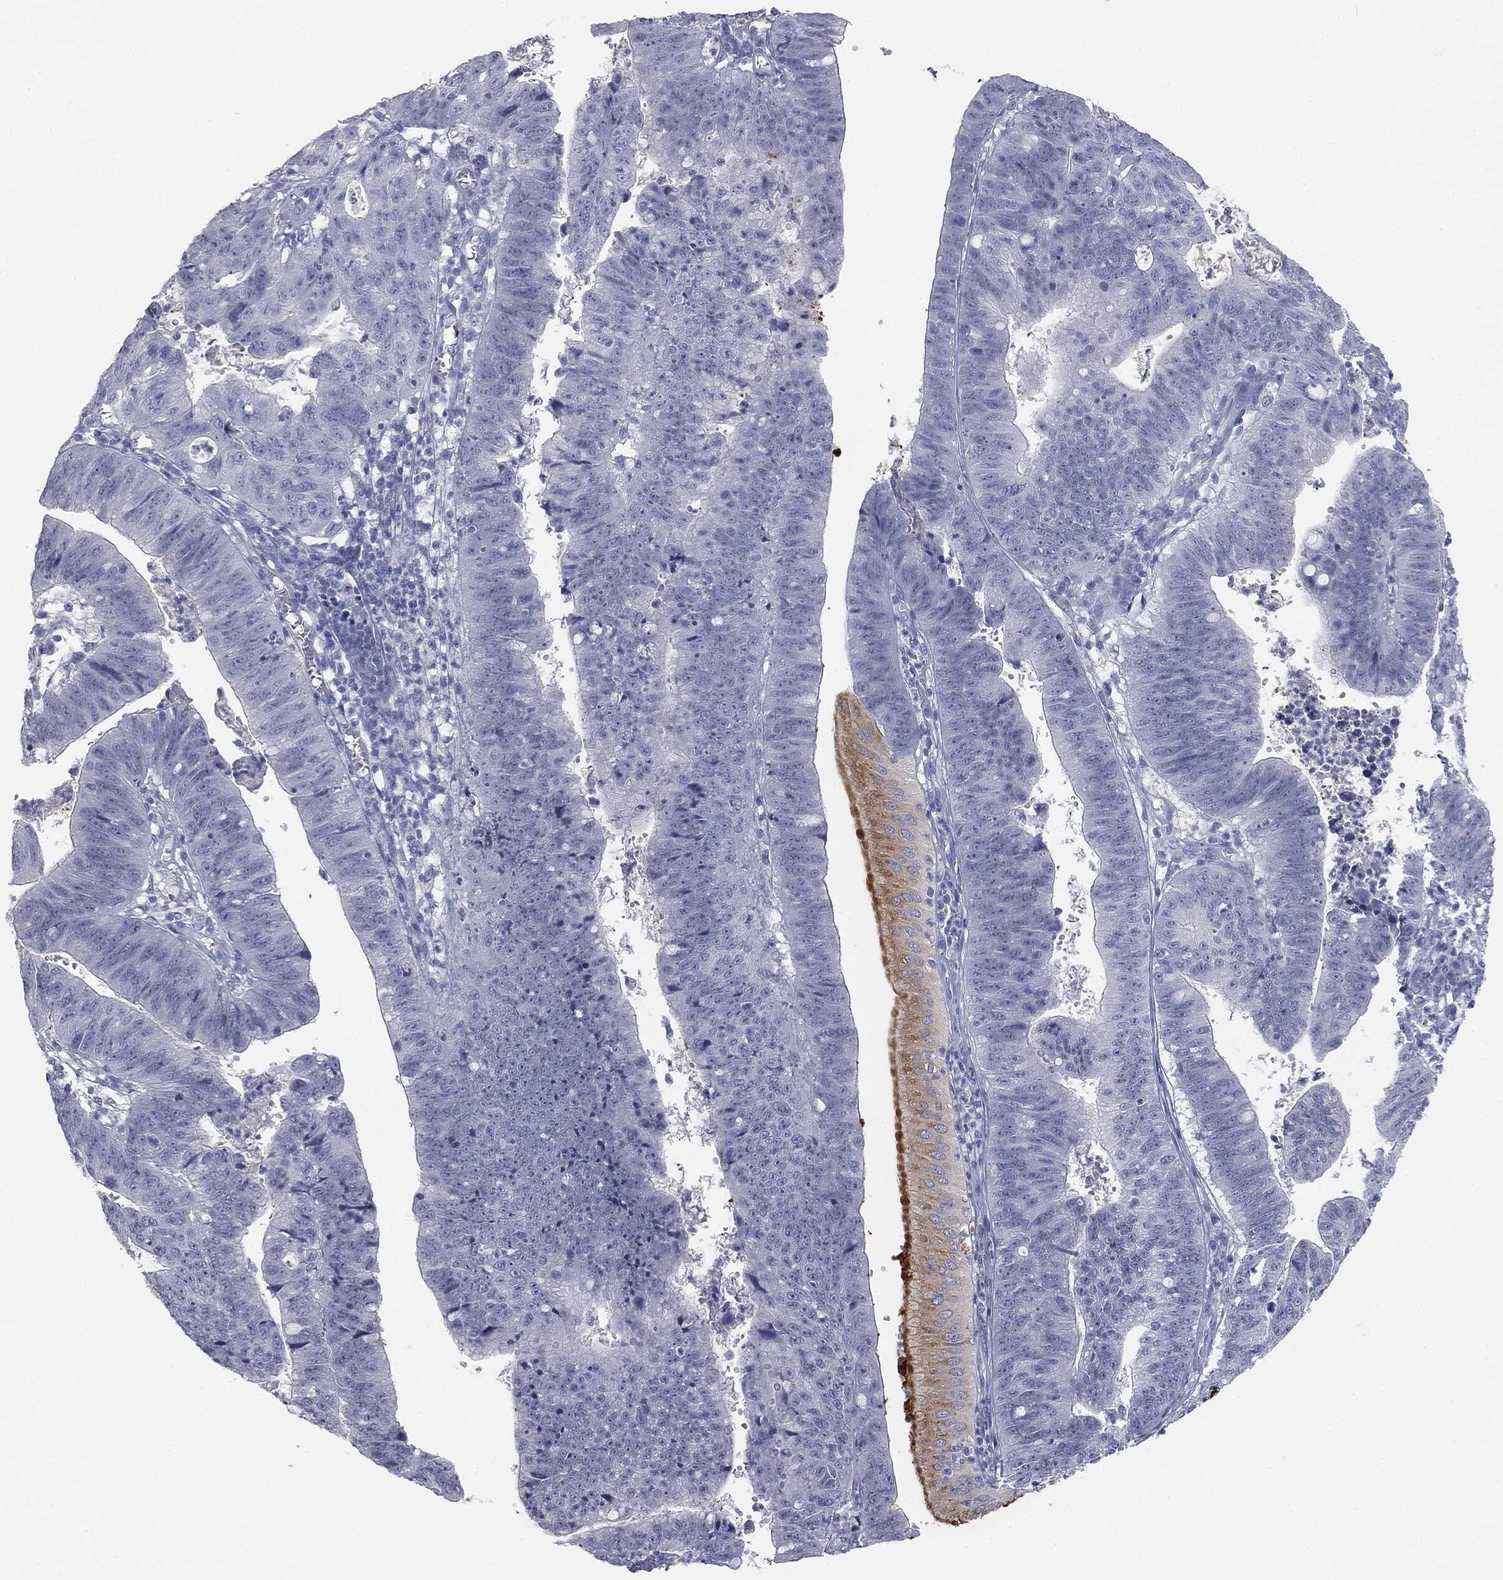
{"staining": {"intensity": "strong", "quantity": "<25%", "location": "cytoplasmic/membranous"}, "tissue": "stomach cancer", "cell_type": "Tumor cells", "image_type": "cancer", "snomed": [{"axis": "morphology", "description": "Adenocarcinoma, NOS"}, {"axis": "topography", "description": "Stomach"}], "caption": "IHC of stomach cancer (adenocarcinoma) demonstrates medium levels of strong cytoplasmic/membranous expression in approximately <25% of tumor cells. (IHC, brightfield microscopy, high magnification).", "gene": "MUC5AC", "patient": {"sex": "male", "age": 59}}